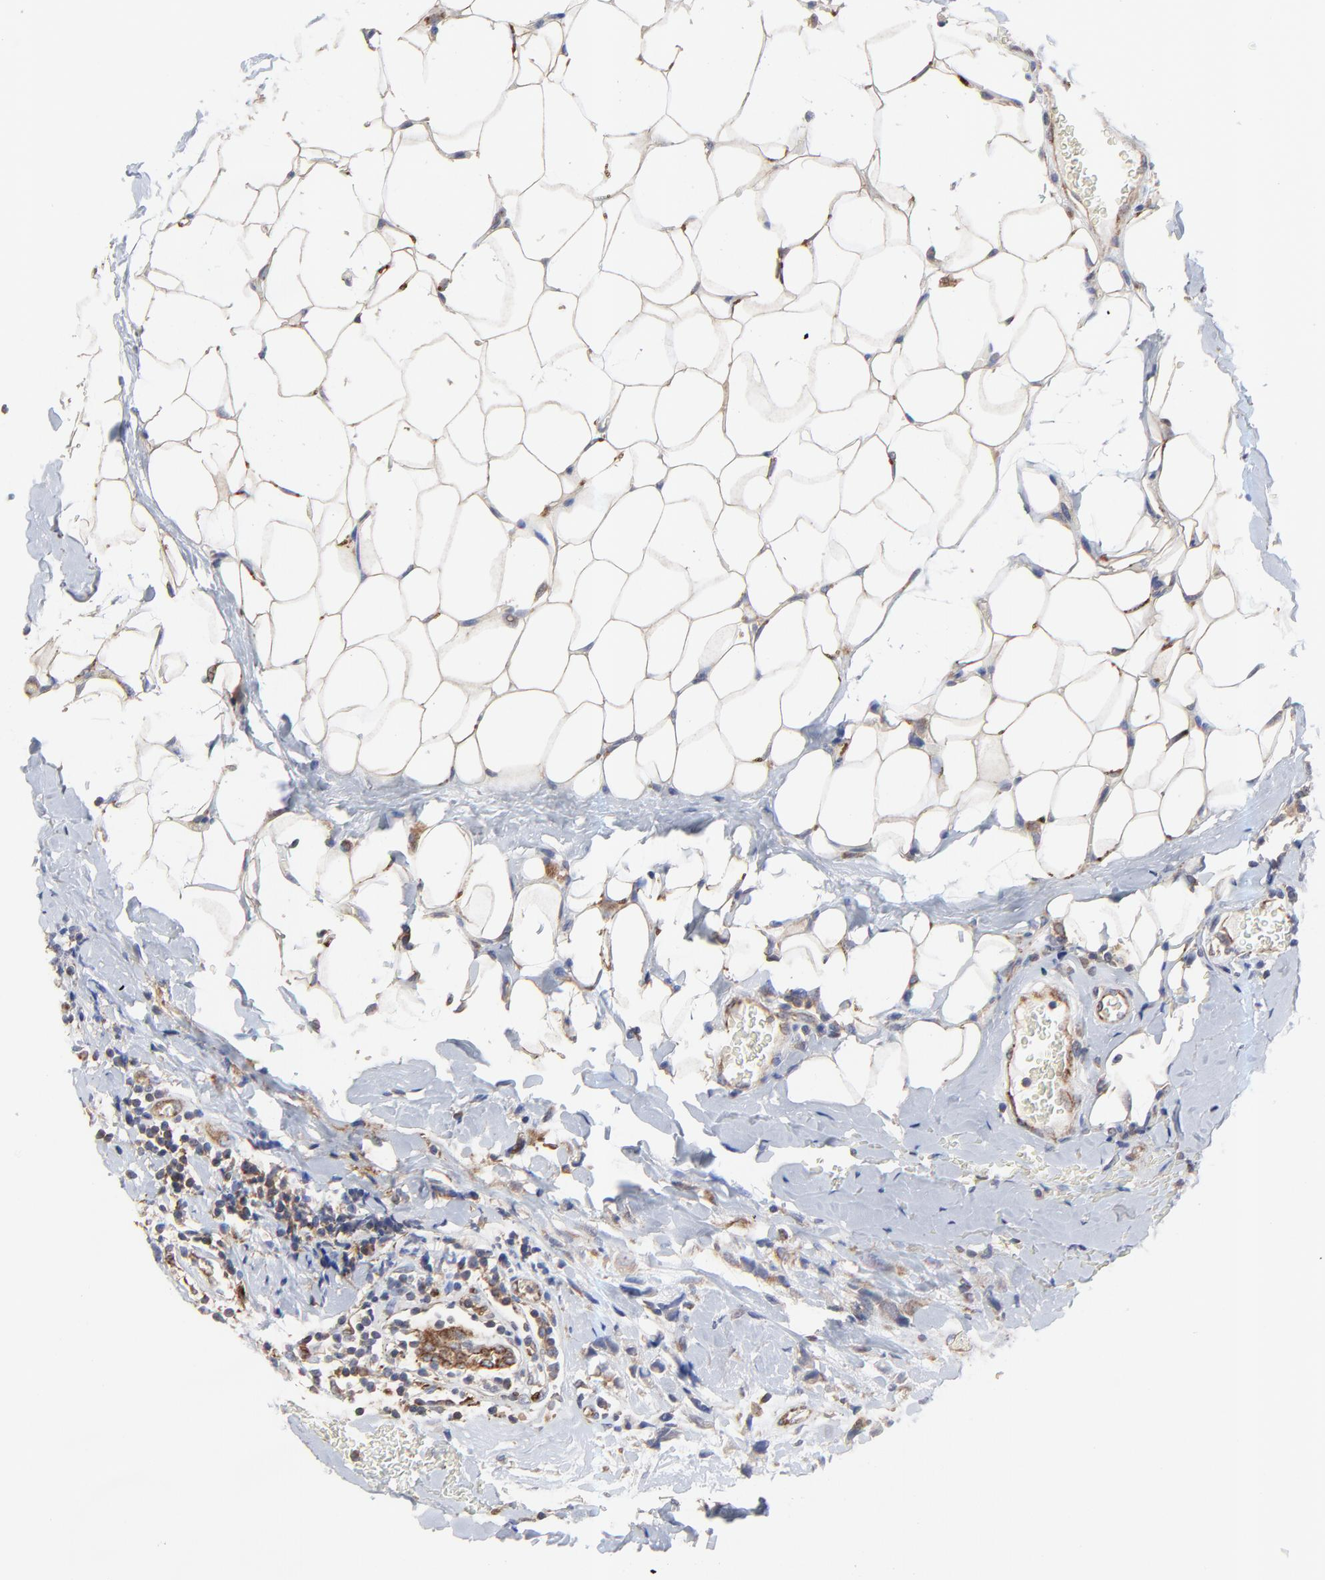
{"staining": {"intensity": "moderate", "quantity": ">75%", "location": "cytoplasmic/membranous"}, "tissue": "breast cancer", "cell_type": "Tumor cells", "image_type": "cancer", "snomed": [{"axis": "morphology", "description": "Lobular carcinoma"}, {"axis": "topography", "description": "Breast"}], "caption": "Immunohistochemical staining of human breast lobular carcinoma demonstrates moderate cytoplasmic/membranous protein expression in about >75% of tumor cells.", "gene": "RAB9A", "patient": {"sex": "female", "age": 57}}